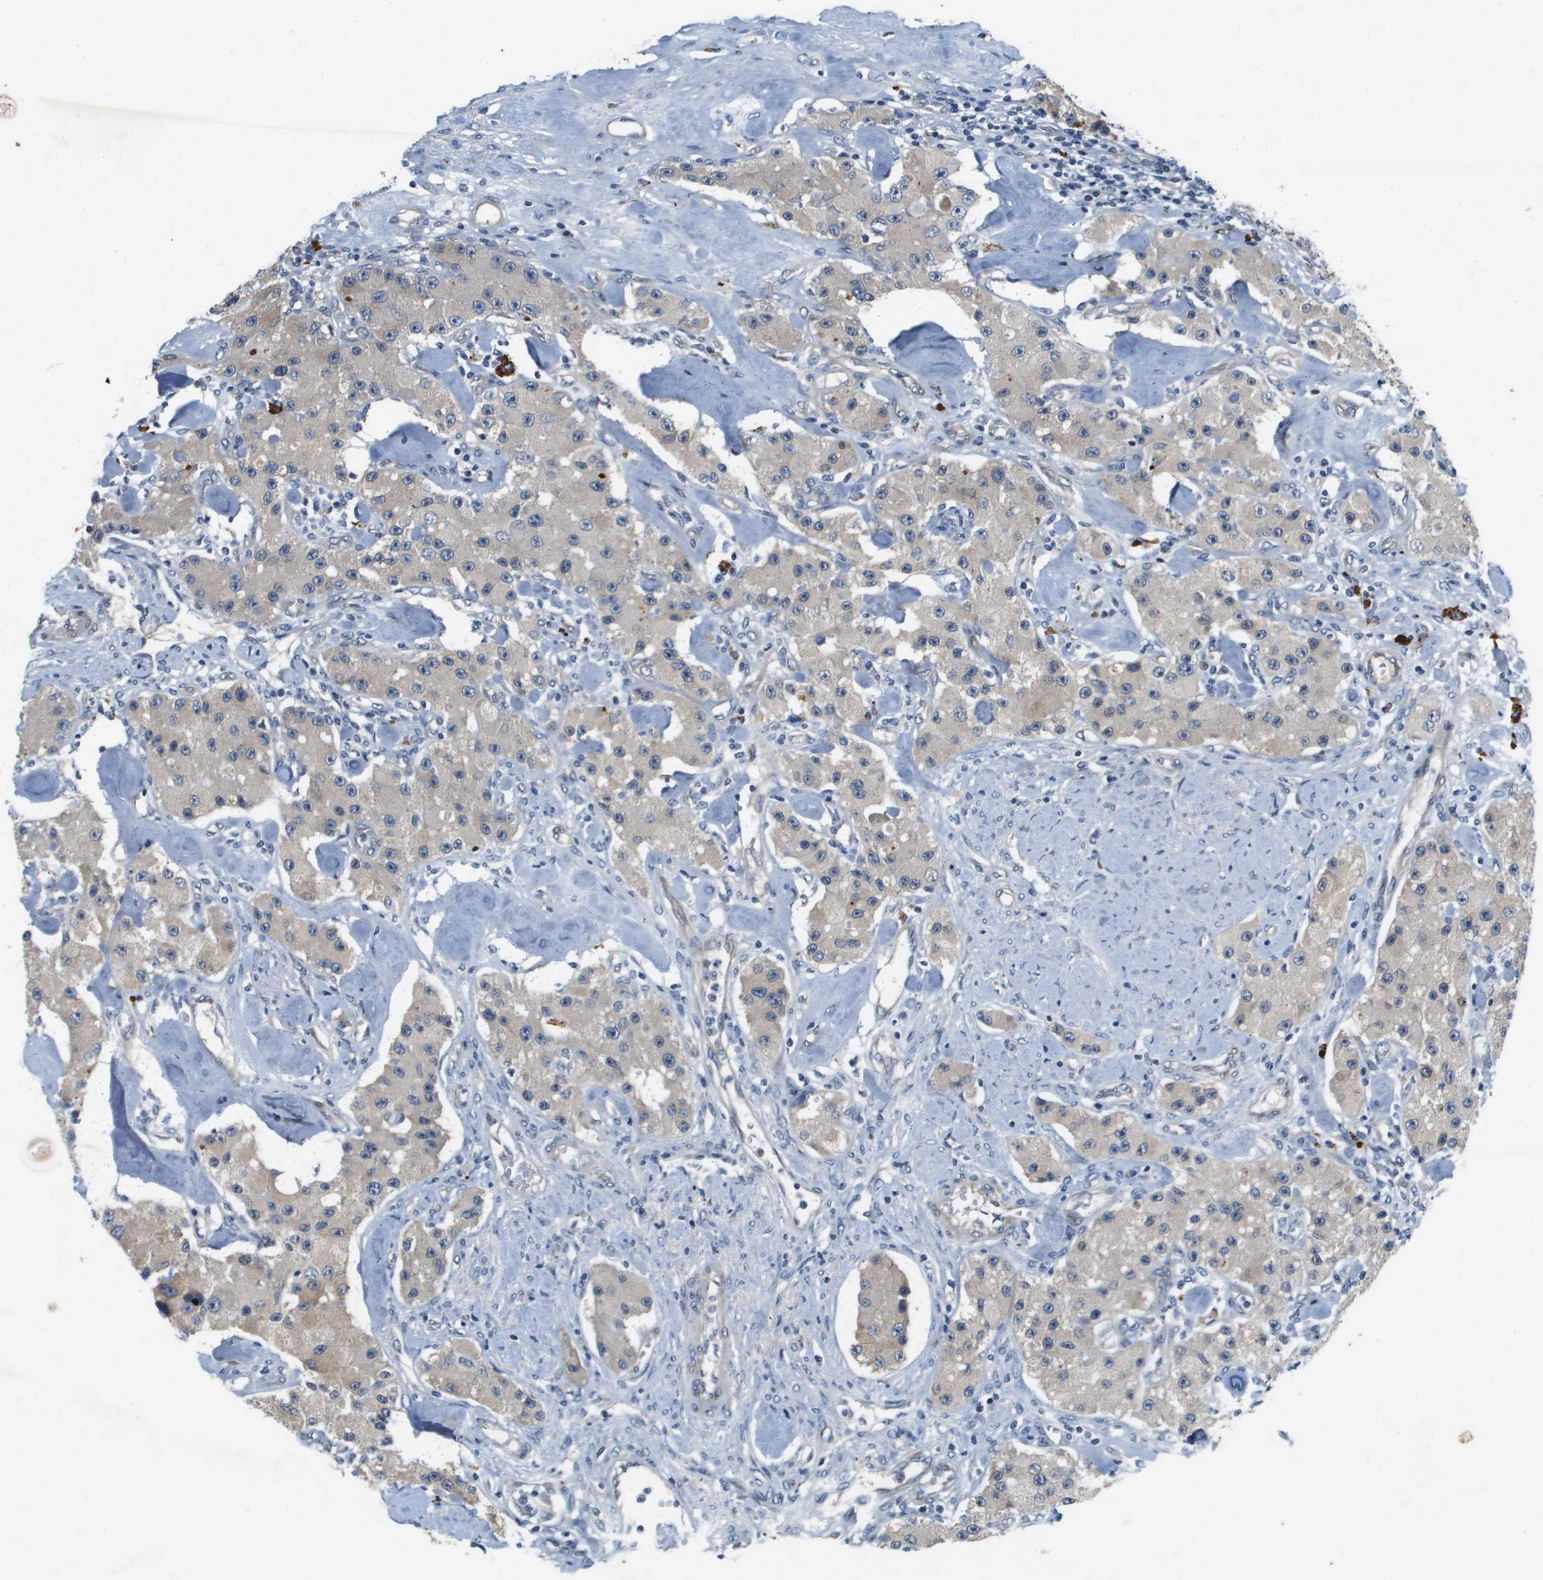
{"staining": {"intensity": "weak", "quantity": ">75%", "location": "cytoplasmic/membranous"}, "tissue": "carcinoid", "cell_type": "Tumor cells", "image_type": "cancer", "snomed": [{"axis": "morphology", "description": "Carcinoid, malignant, NOS"}, {"axis": "topography", "description": "Pancreas"}], "caption": "The histopathology image demonstrates immunohistochemical staining of carcinoid. There is weak cytoplasmic/membranous positivity is identified in about >75% of tumor cells. The staining was performed using DAB to visualize the protein expression in brown, while the nuclei were stained in blue with hematoxylin (Magnification: 20x).", "gene": "PGAP3", "patient": {"sex": "male", "age": 41}}